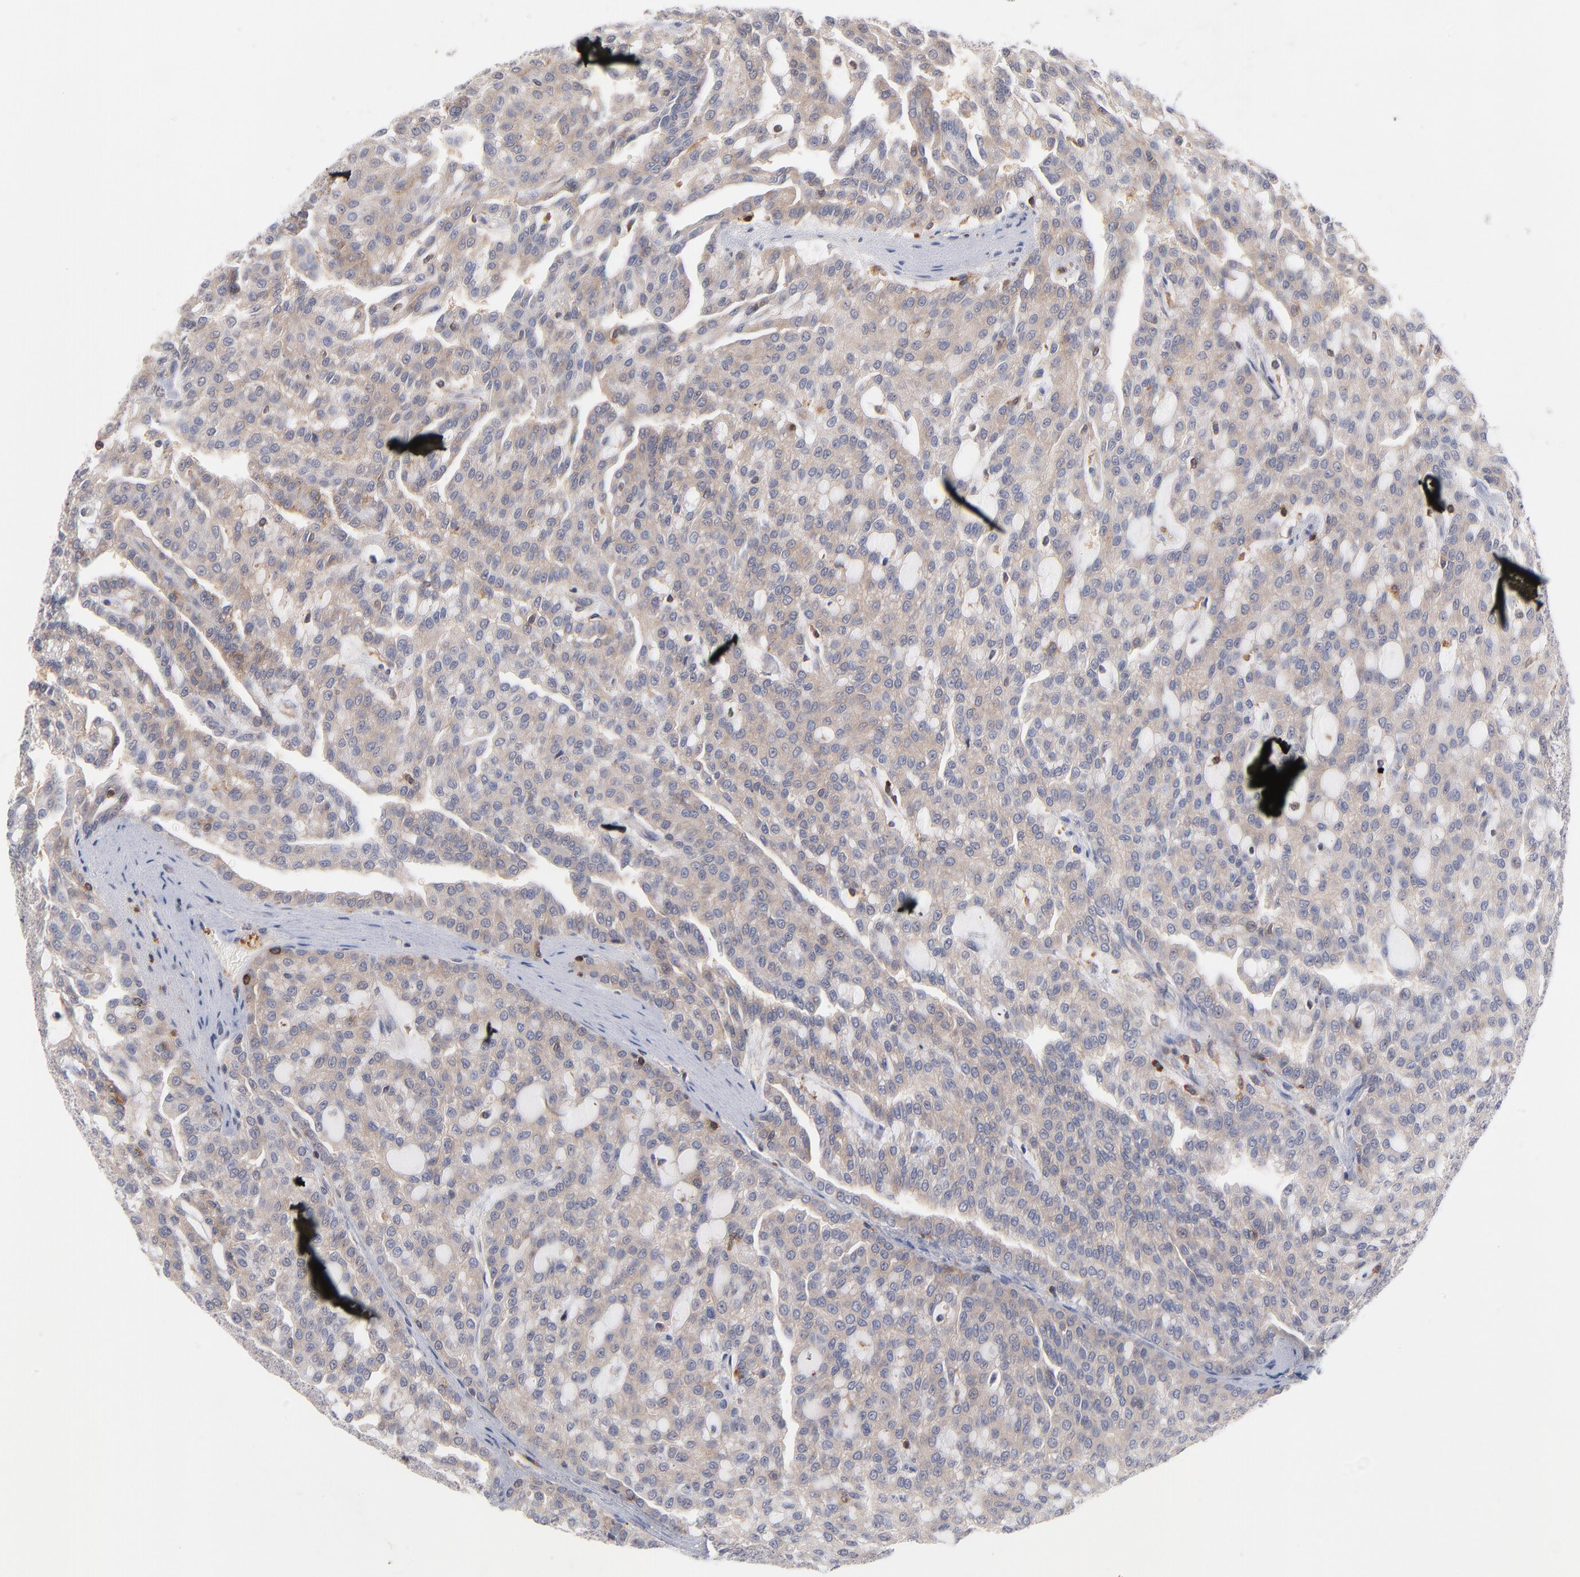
{"staining": {"intensity": "weak", "quantity": ">75%", "location": "cytoplasmic/membranous"}, "tissue": "renal cancer", "cell_type": "Tumor cells", "image_type": "cancer", "snomed": [{"axis": "morphology", "description": "Adenocarcinoma, NOS"}, {"axis": "topography", "description": "Kidney"}], "caption": "The micrograph displays staining of adenocarcinoma (renal), revealing weak cytoplasmic/membranous protein expression (brown color) within tumor cells.", "gene": "WIPF1", "patient": {"sex": "male", "age": 63}}